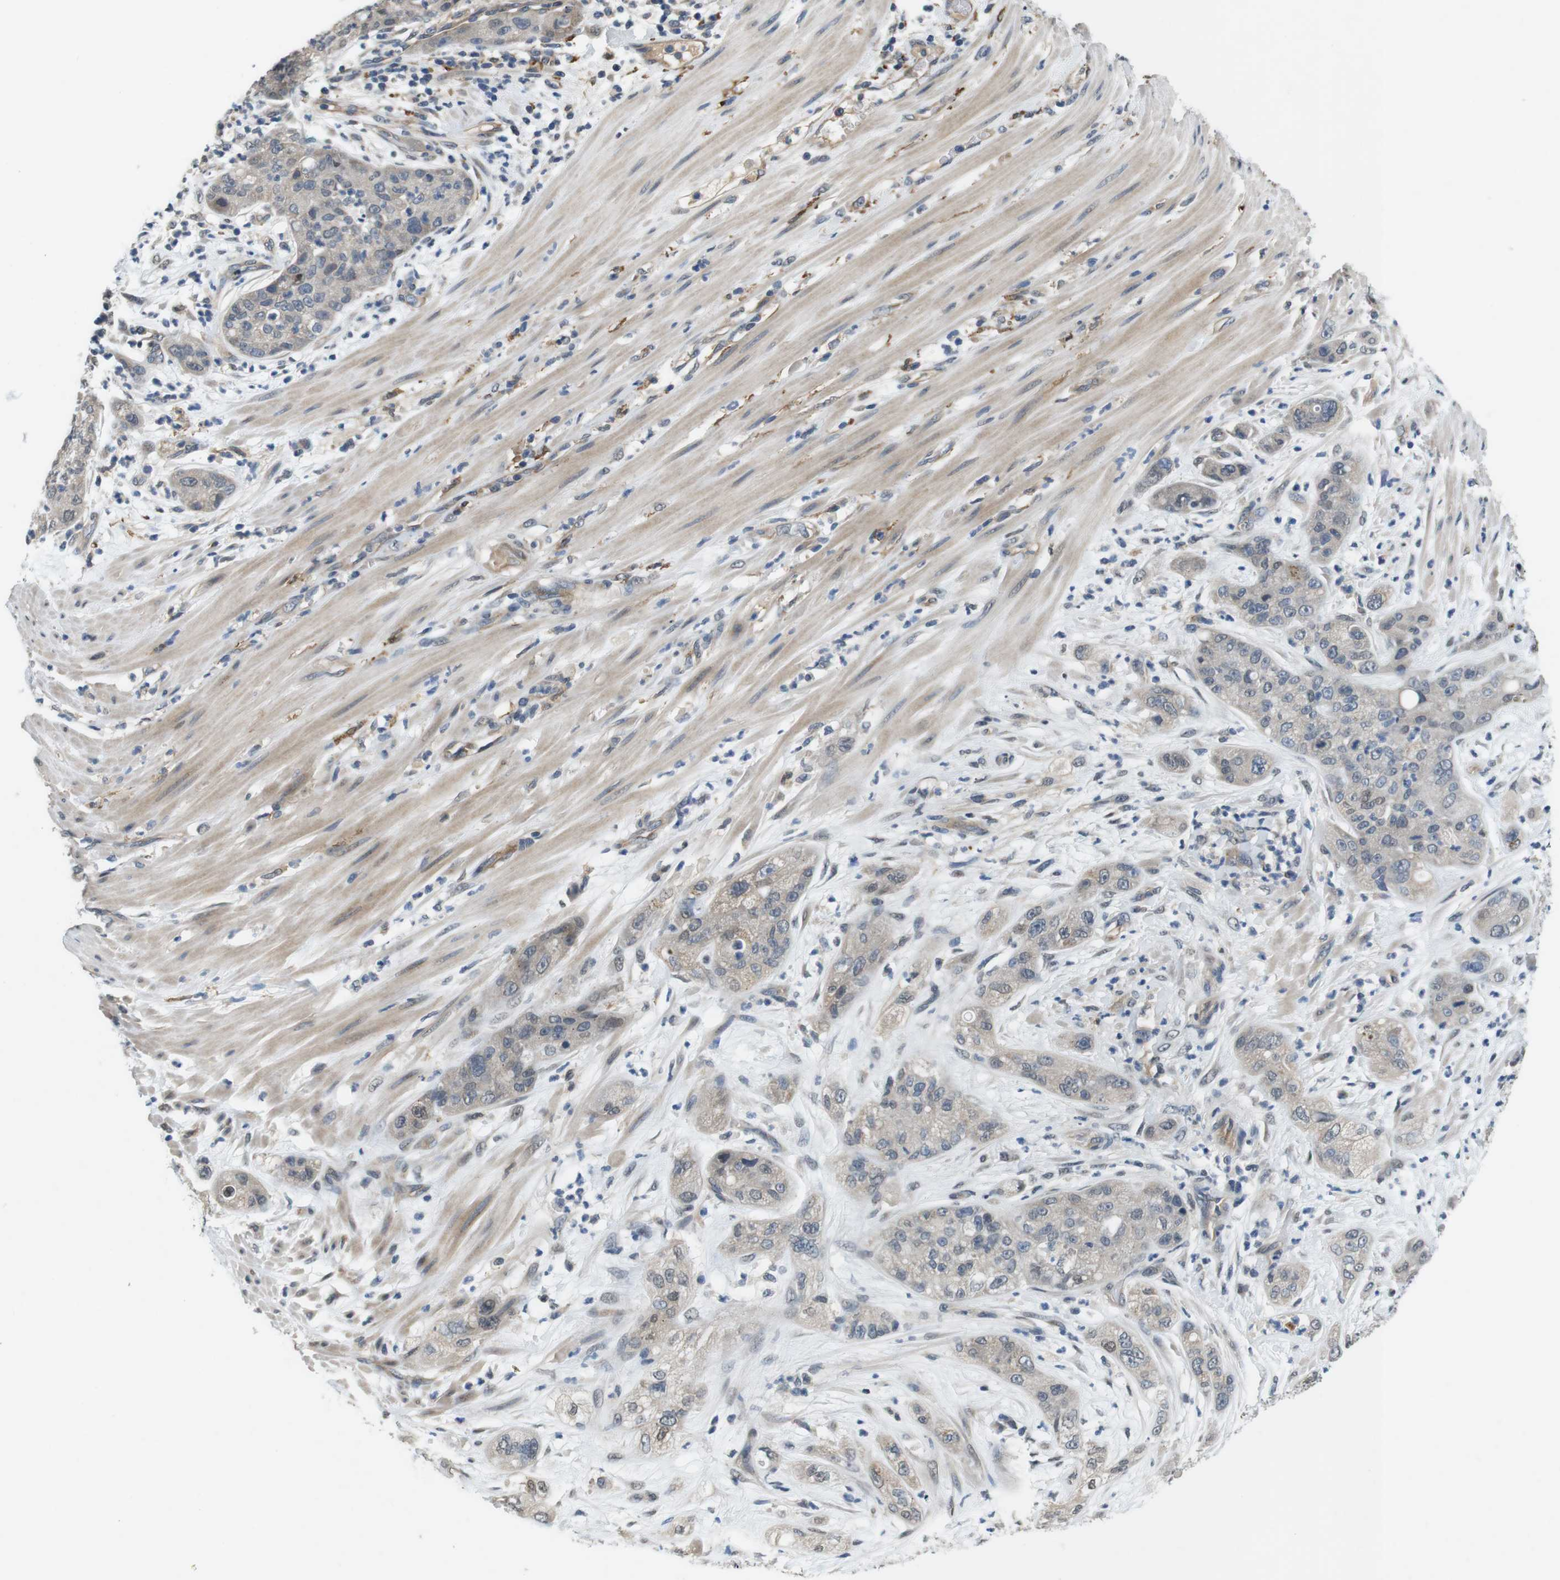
{"staining": {"intensity": "weak", "quantity": "25%-75%", "location": "cytoplasmic/membranous"}, "tissue": "pancreatic cancer", "cell_type": "Tumor cells", "image_type": "cancer", "snomed": [{"axis": "morphology", "description": "Adenocarcinoma, NOS"}, {"axis": "topography", "description": "Pancreas"}], "caption": "Immunohistochemical staining of pancreatic cancer (adenocarcinoma) shows low levels of weak cytoplasmic/membranous staining in about 25%-75% of tumor cells.", "gene": "CD163L1", "patient": {"sex": "female", "age": 78}}